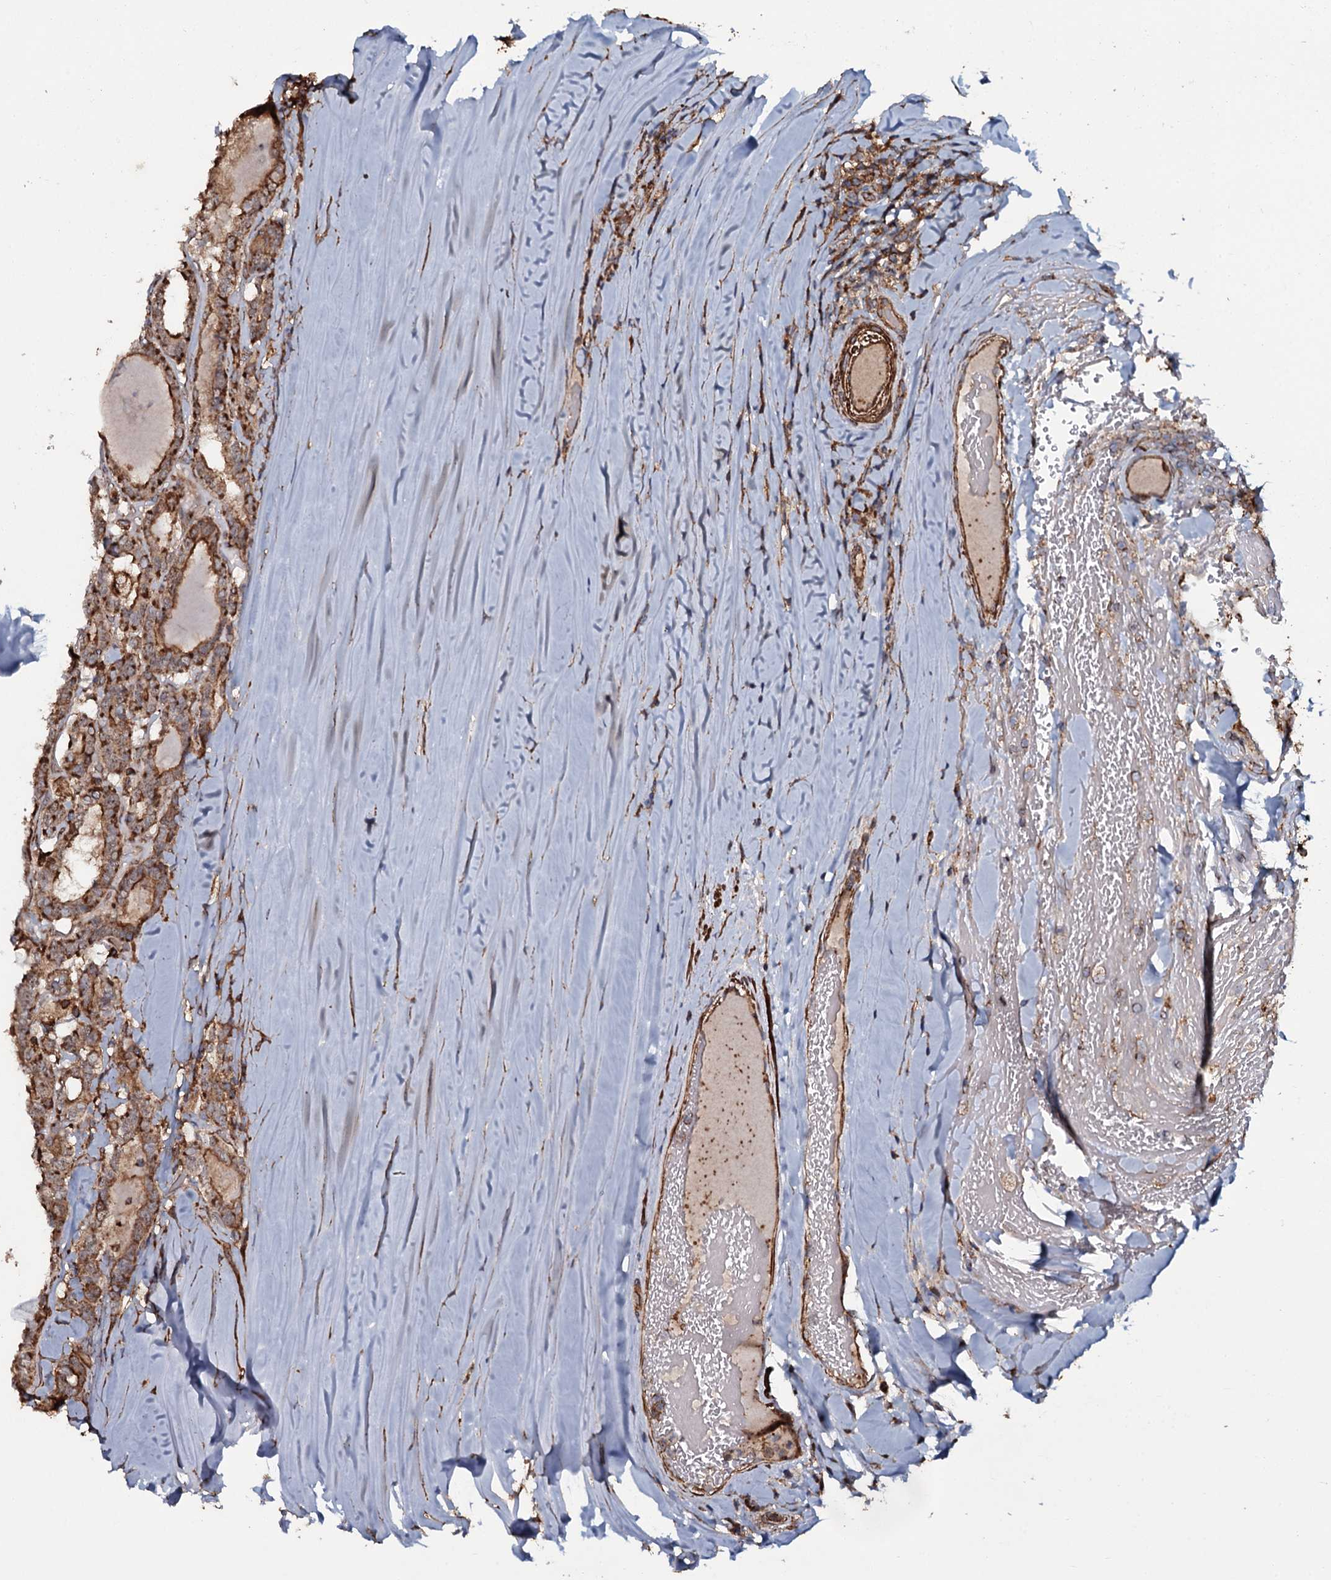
{"staining": {"intensity": "strong", "quantity": ">75%", "location": "cytoplasmic/membranous"}, "tissue": "thyroid cancer", "cell_type": "Tumor cells", "image_type": "cancer", "snomed": [{"axis": "morphology", "description": "Papillary adenocarcinoma, NOS"}, {"axis": "topography", "description": "Thyroid gland"}], "caption": "Human papillary adenocarcinoma (thyroid) stained for a protein (brown) exhibits strong cytoplasmic/membranous positive staining in approximately >75% of tumor cells.", "gene": "VWA8", "patient": {"sex": "female", "age": 72}}